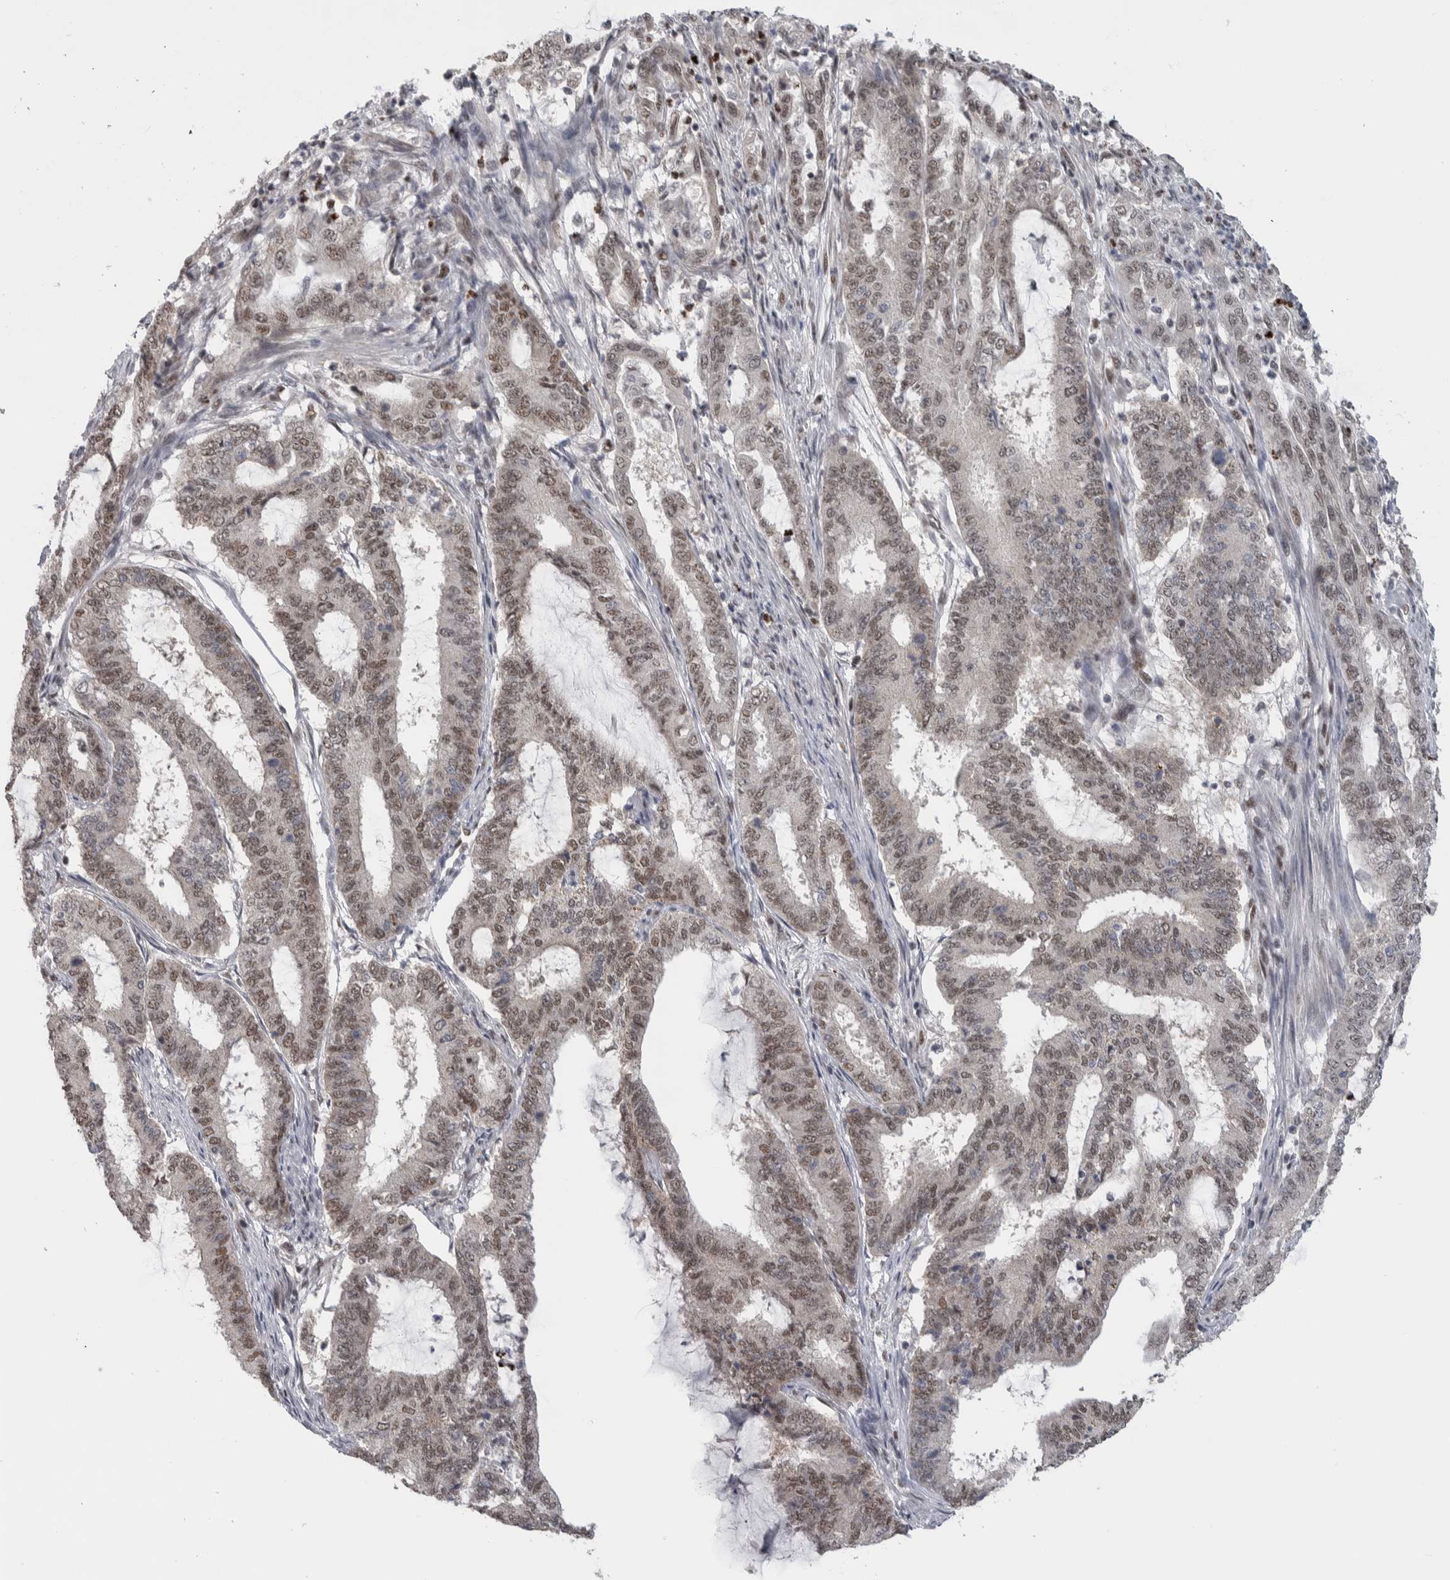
{"staining": {"intensity": "moderate", "quantity": "25%-75%", "location": "nuclear"}, "tissue": "endometrial cancer", "cell_type": "Tumor cells", "image_type": "cancer", "snomed": [{"axis": "morphology", "description": "Adenocarcinoma, NOS"}, {"axis": "topography", "description": "Endometrium"}], "caption": "Tumor cells display medium levels of moderate nuclear staining in about 25%-75% of cells in human endometrial cancer (adenocarcinoma).", "gene": "HEXIM2", "patient": {"sex": "female", "age": 51}}